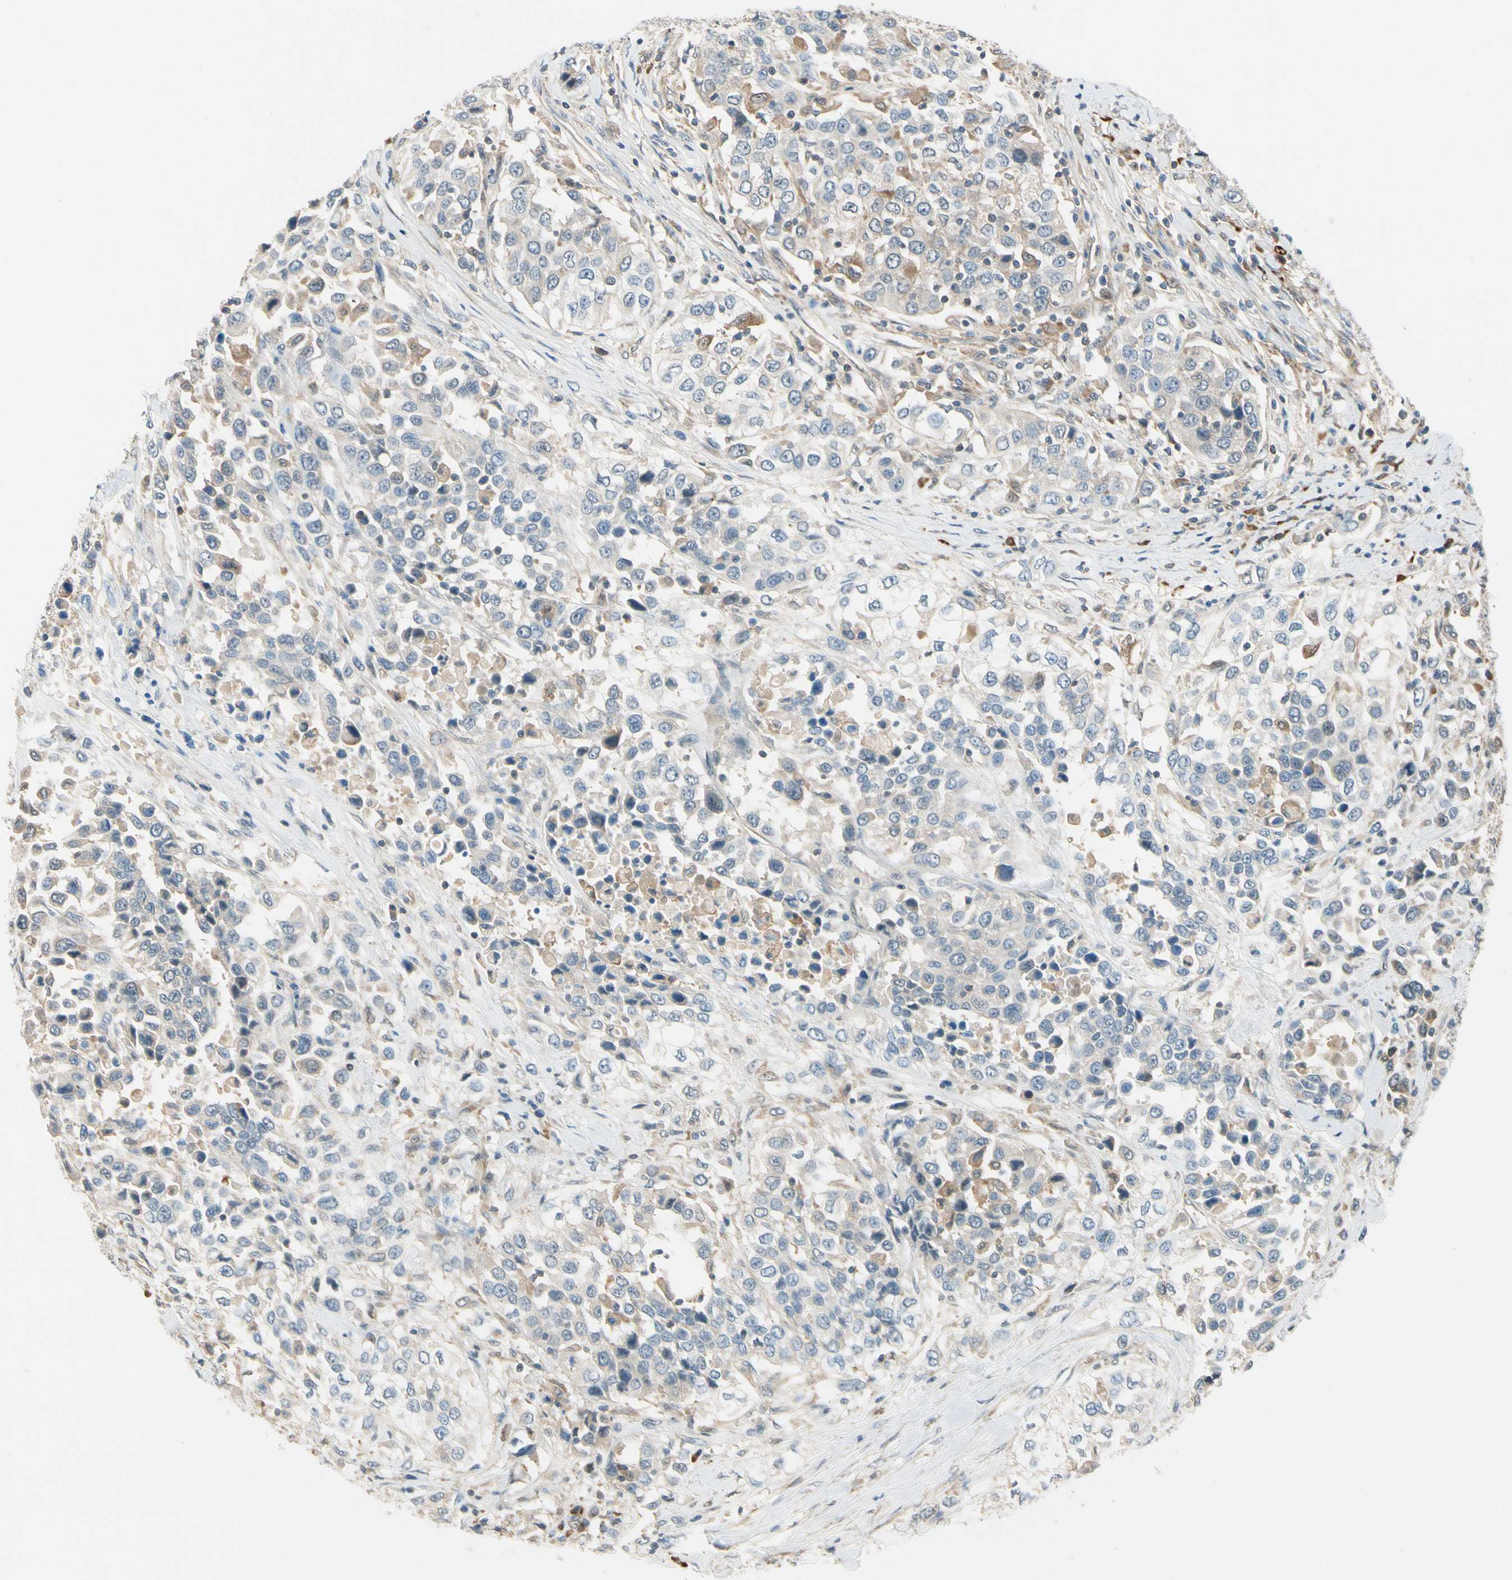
{"staining": {"intensity": "moderate", "quantity": "<25%", "location": "cytoplasmic/membranous"}, "tissue": "urothelial cancer", "cell_type": "Tumor cells", "image_type": "cancer", "snomed": [{"axis": "morphology", "description": "Urothelial carcinoma, High grade"}, {"axis": "topography", "description": "Urinary bladder"}], "caption": "Urothelial cancer was stained to show a protein in brown. There is low levels of moderate cytoplasmic/membranous staining in approximately <25% of tumor cells. (Stains: DAB in brown, nuclei in blue, Microscopy: brightfield microscopy at high magnification).", "gene": "WIPI1", "patient": {"sex": "female", "age": 80}}